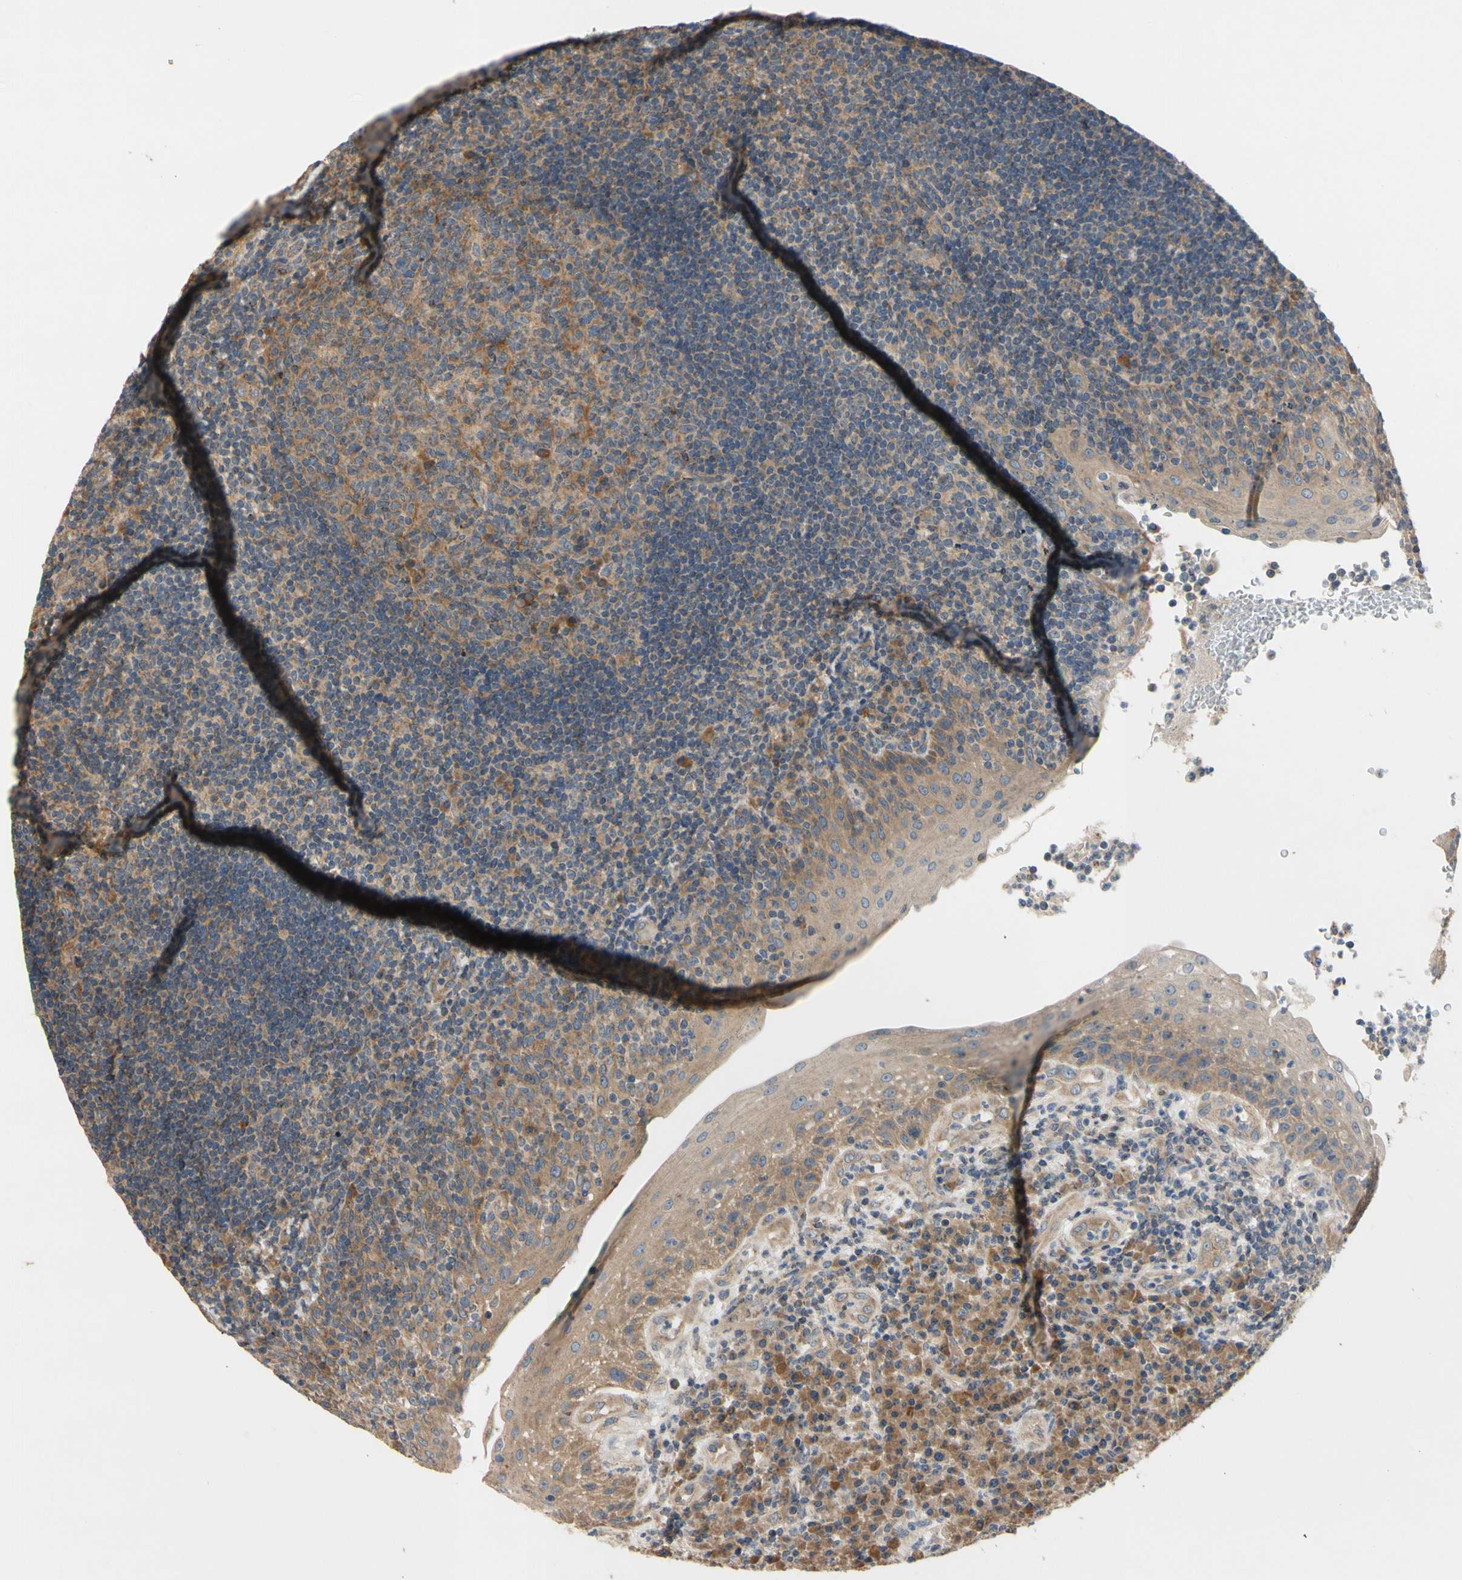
{"staining": {"intensity": "moderate", "quantity": ">75%", "location": "cytoplasmic/membranous"}, "tissue": "tonsil", "cell_type": "Germinal center cells", "image_type": "normal", "snomed": [{"axis": "morphology", "description": "Normal tissue, NOS"}, {"axis": "topography", "description": "Tonsil"}], "caption": "Immunohistochemical staining of benign human tonsil demonstrates >75% levels of moderate cytoplasmic/membranous protein expression in about >75% of germinal center cells. The protein of interest is shown in brown color, while the nuclei are stained blue.", "gene": "MBTPS2", "patient": {"sex": "female", "age": 40}}